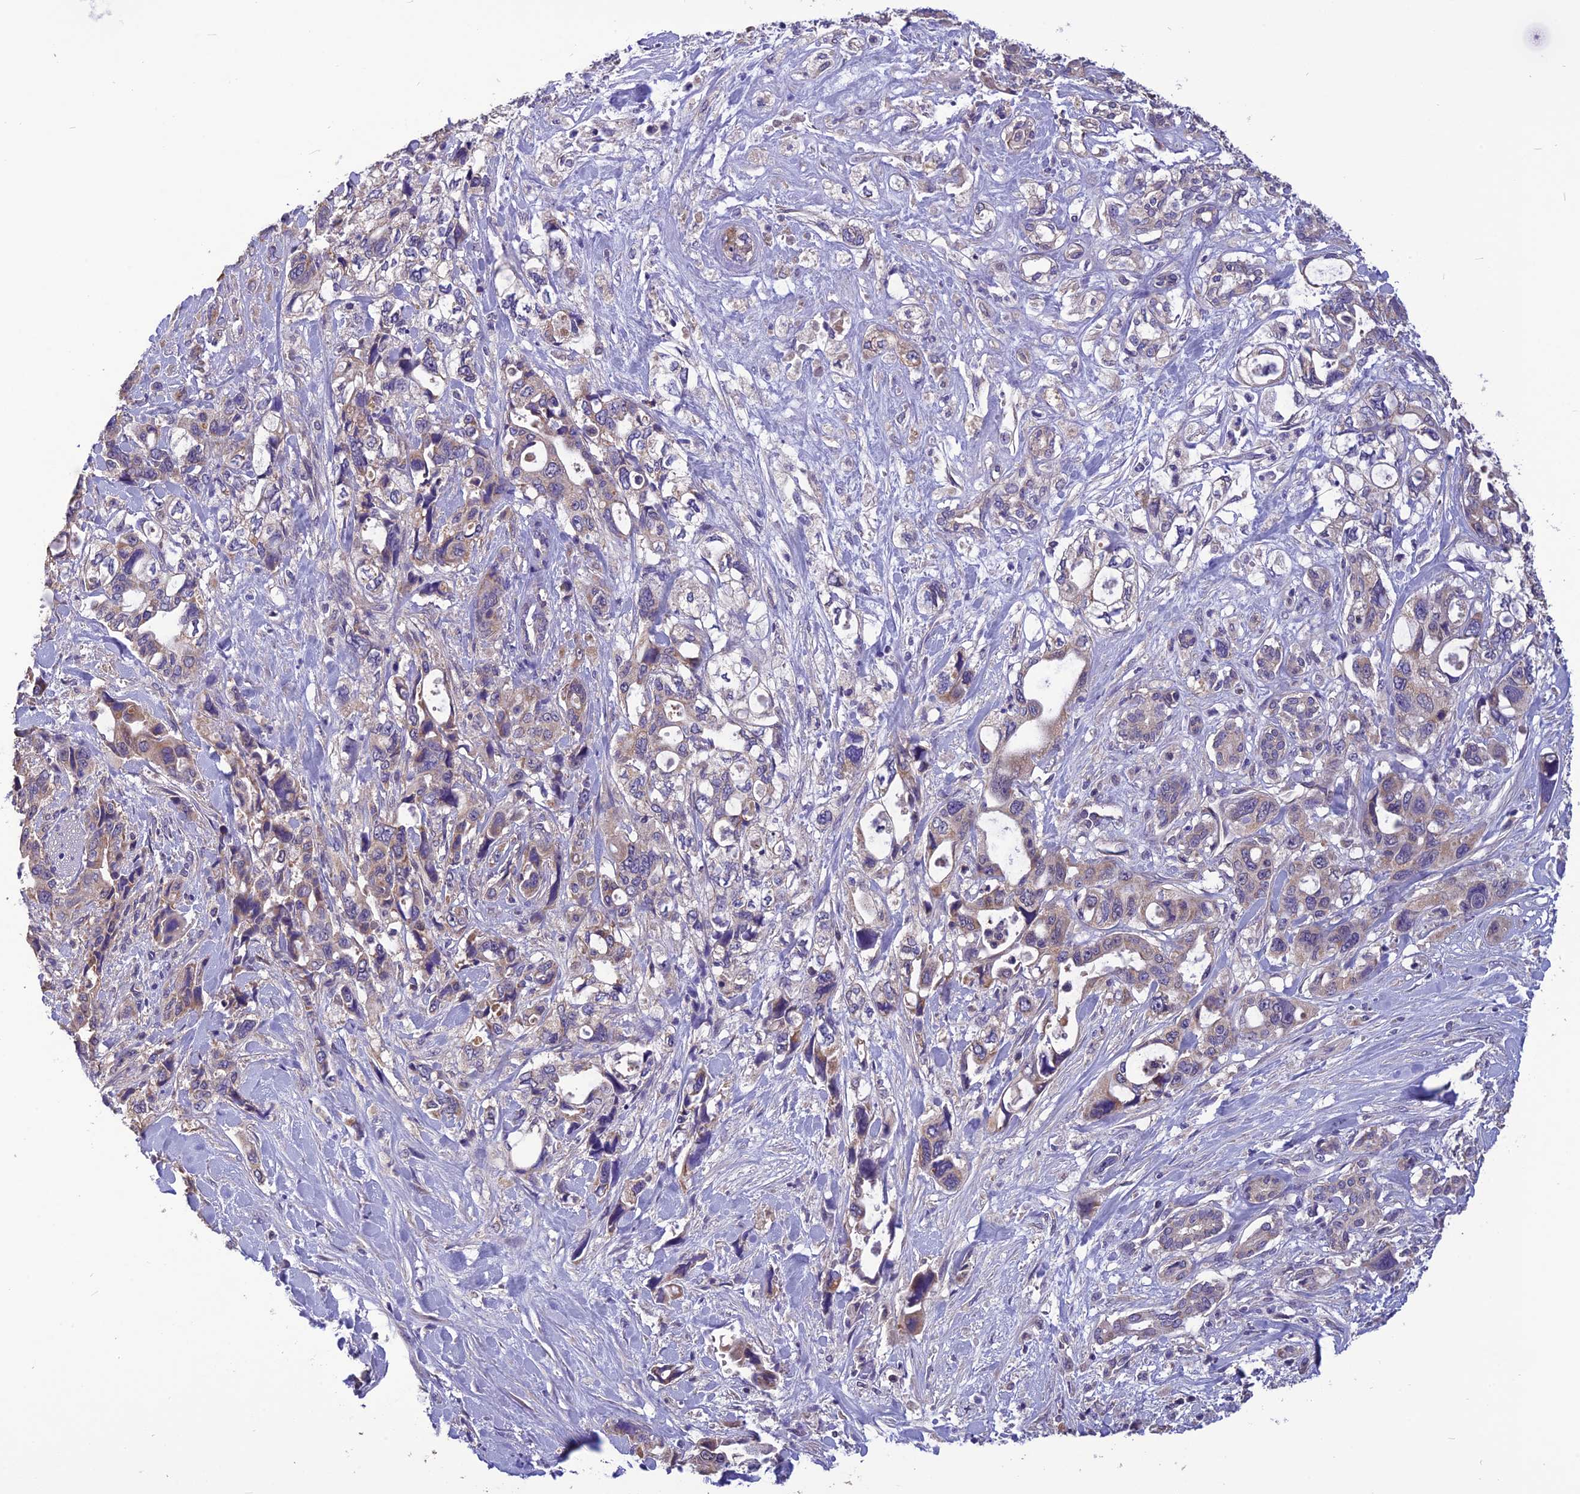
{"staining": {"intensity": "weak", "quantity": "<25%", "location": "cytoplasmic/membranous"}, "tissue": "pancreatic cancer", "cell_type": "Tumor cells", "image_type": "cancer", "snomed": [{"axis": "morphology", "description": "Adenocarcinoma, NOS"}, {"axis": "topography", "description": "Pancreas"}], "caption": "Immunohistochemistry photomicrograph of pancreatic cancer stained for a protein (brown), which reveals no staining in tumor cells.", "gene": "PSMF1", "patient": {"sex": "male", "age": 46}}